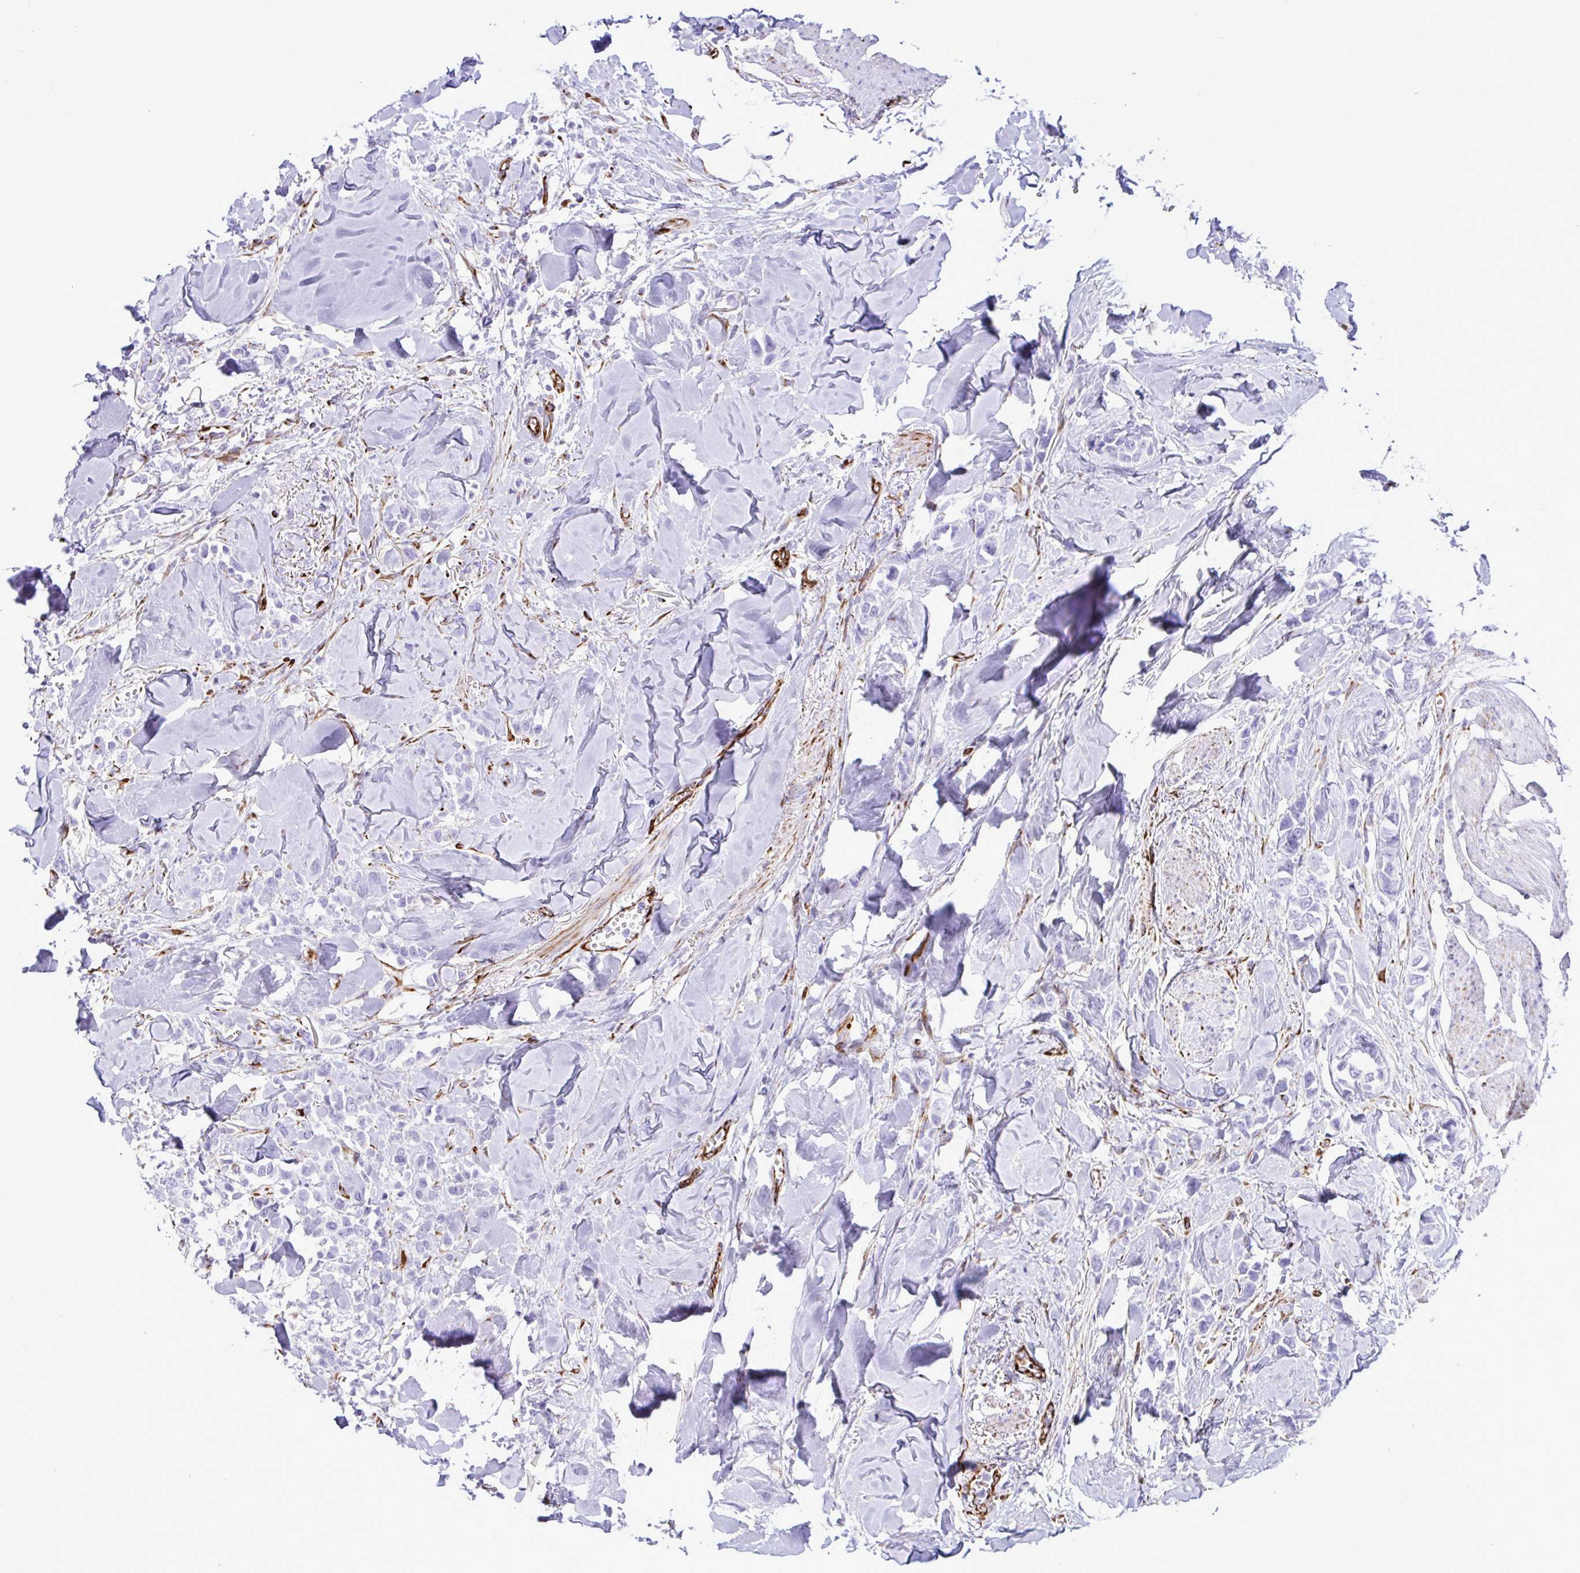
{"staining": {"intensity": "negative", "quantity": "none", "location": "none"}, "tissue": "breast cancer", "cell_type": "Tumor cells", "image_type": "cancer", "snomed": [{"axis": "morphology", "description": "Lobular carcinoma"}, {"axis": "topography", "description": "Breast"}], "caption": "Immunohistochemical staining of human breast cancer (lobular carcinoma) demonstrates no significant positivity in tumor cells.", "gene": "SMAD5", "patient": {"sex": "female", "age": 91}}